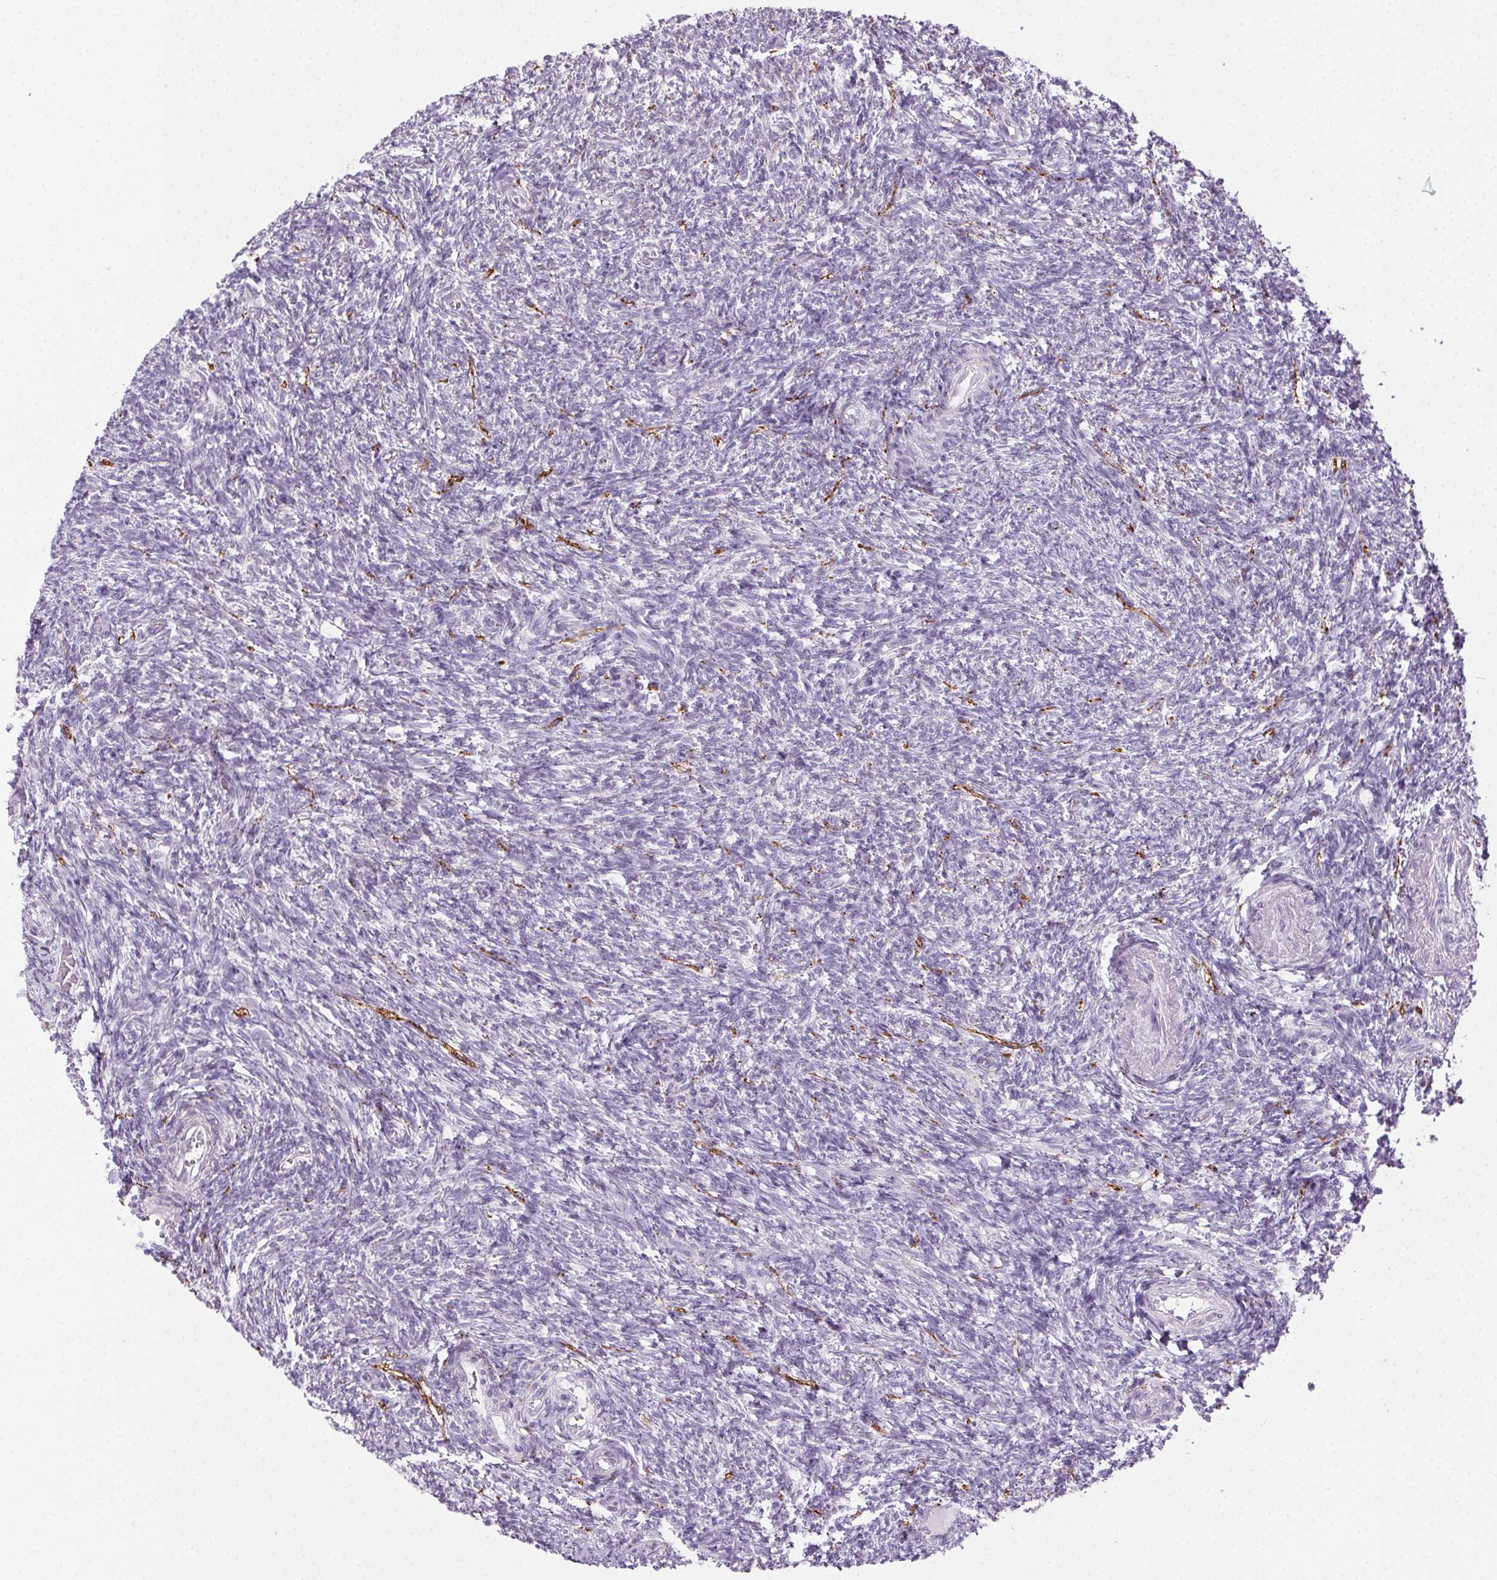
{"staining": {"intensity": "negative", "quantity": "none", "location": "none"}, "tissue": "ovary", "cell_type": "Follicle cells", "image_type": "normal", "snomed": [{"axis": "morphology", "description": "Normal tissue, NOS"}, {"axis": "topography", "description": "Ovary"}], "caption": "IHC histopathology image of unremarkable ovary stained for a protein (brown), which displays no expression in follicle cells. (Stains: DAB immunohistochemistry with hematoxylin counter stain, Microscopy: brightfield microscopy at high magnification).", "gene": "CADPS", "patient": {"sex": "female", "age": 39}}